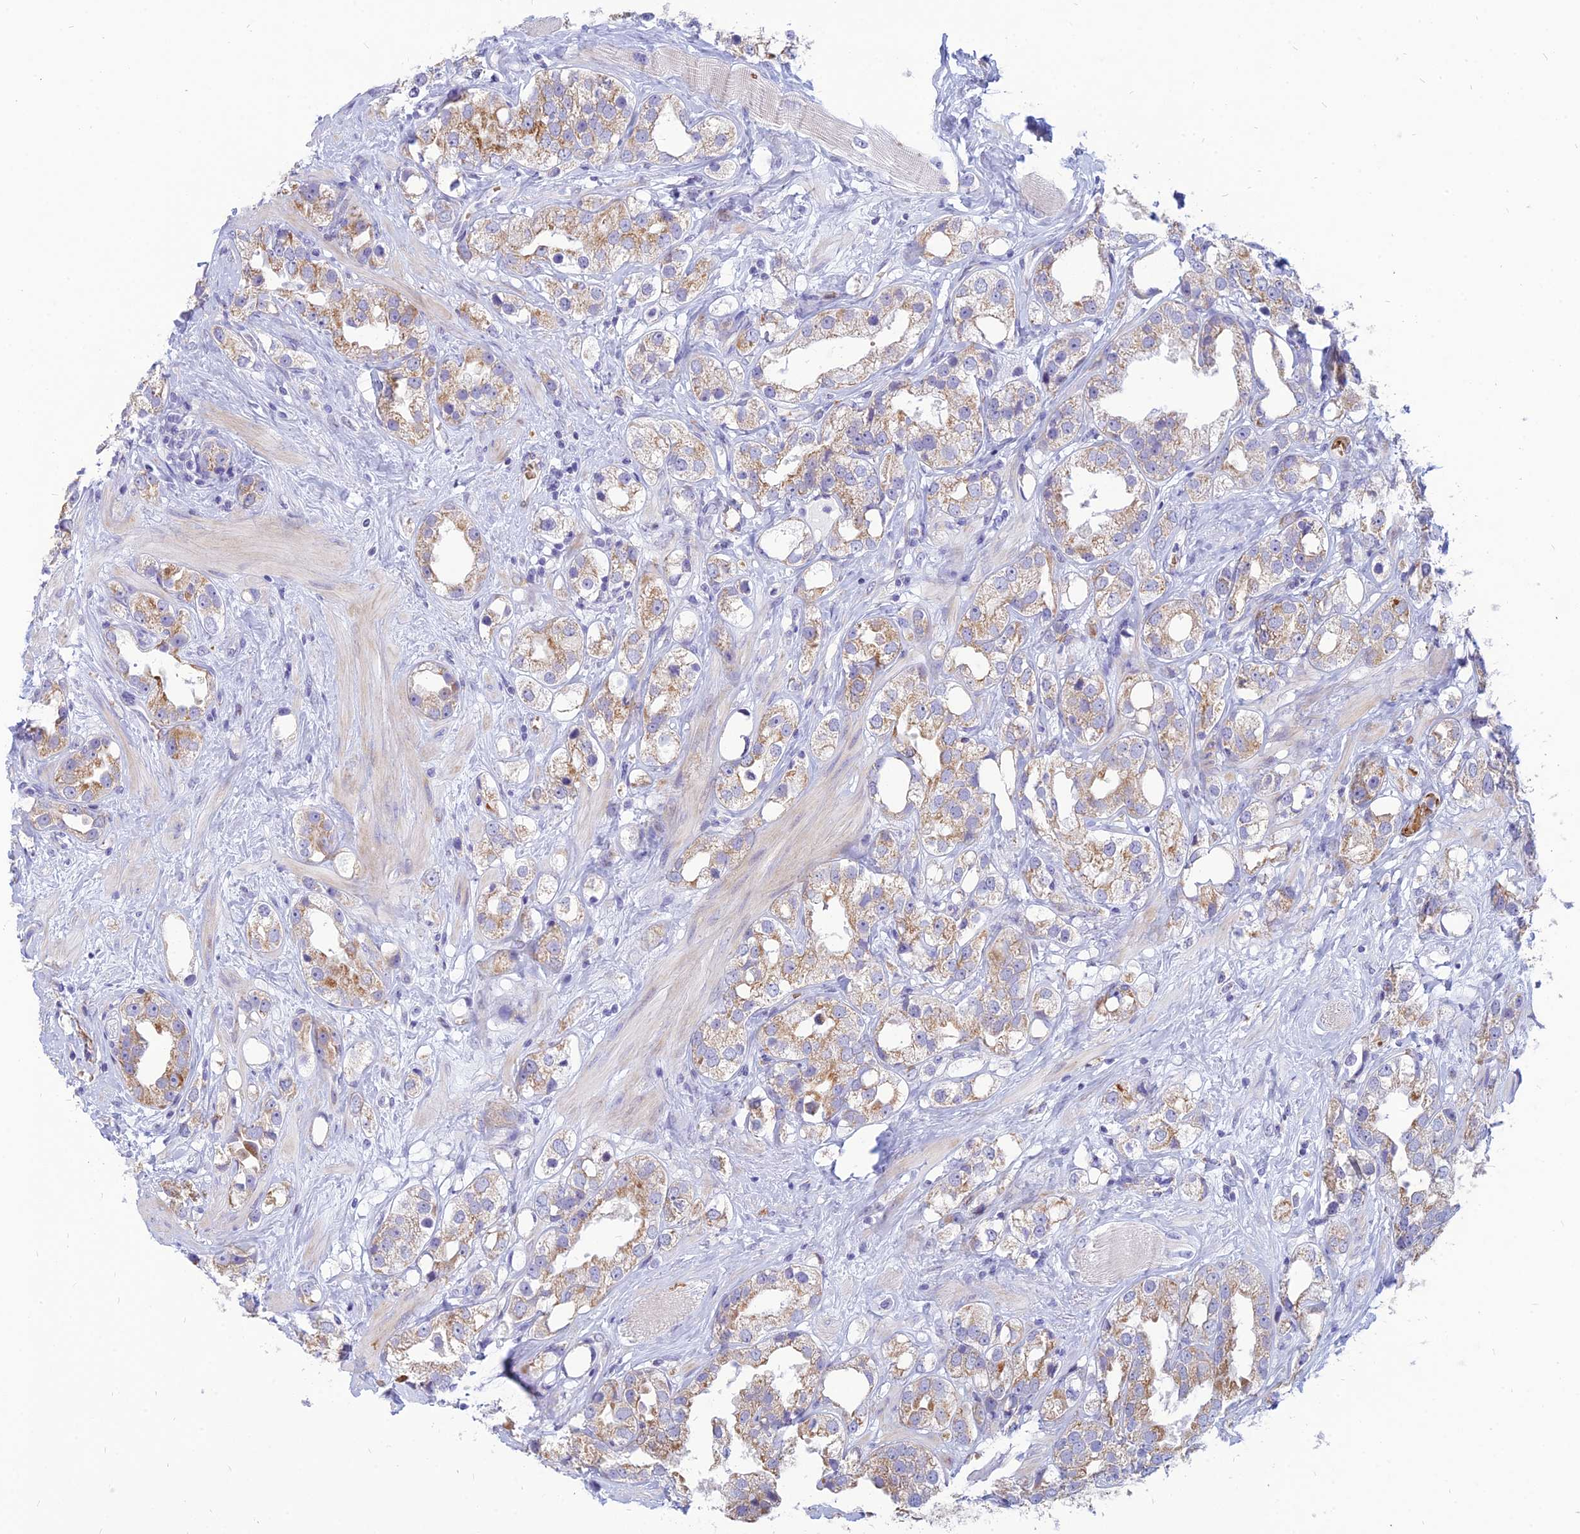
{"staining": {"intensity": "moderate", "quantity": "25%-75%", "location": "cytoplasmic/membranous"}, "tissue": "prostate cancer", "cell_type": "Tumor cells", "image_type": "cancer", "snomed": [{"axis": "morphology", "description": "Adenocarcinoma, NOS"}, {"axis": "topography", "description": "Prostate"}], "caption": "Protein expression by immunohistochemistry demonstrates moderate cytoplasmic/membranous expression in about 25%-75% of tumor cells in adenocarcinoma (prostate).", "gene": "HHAT", "patient": {"sex": "male", "age": 79}}